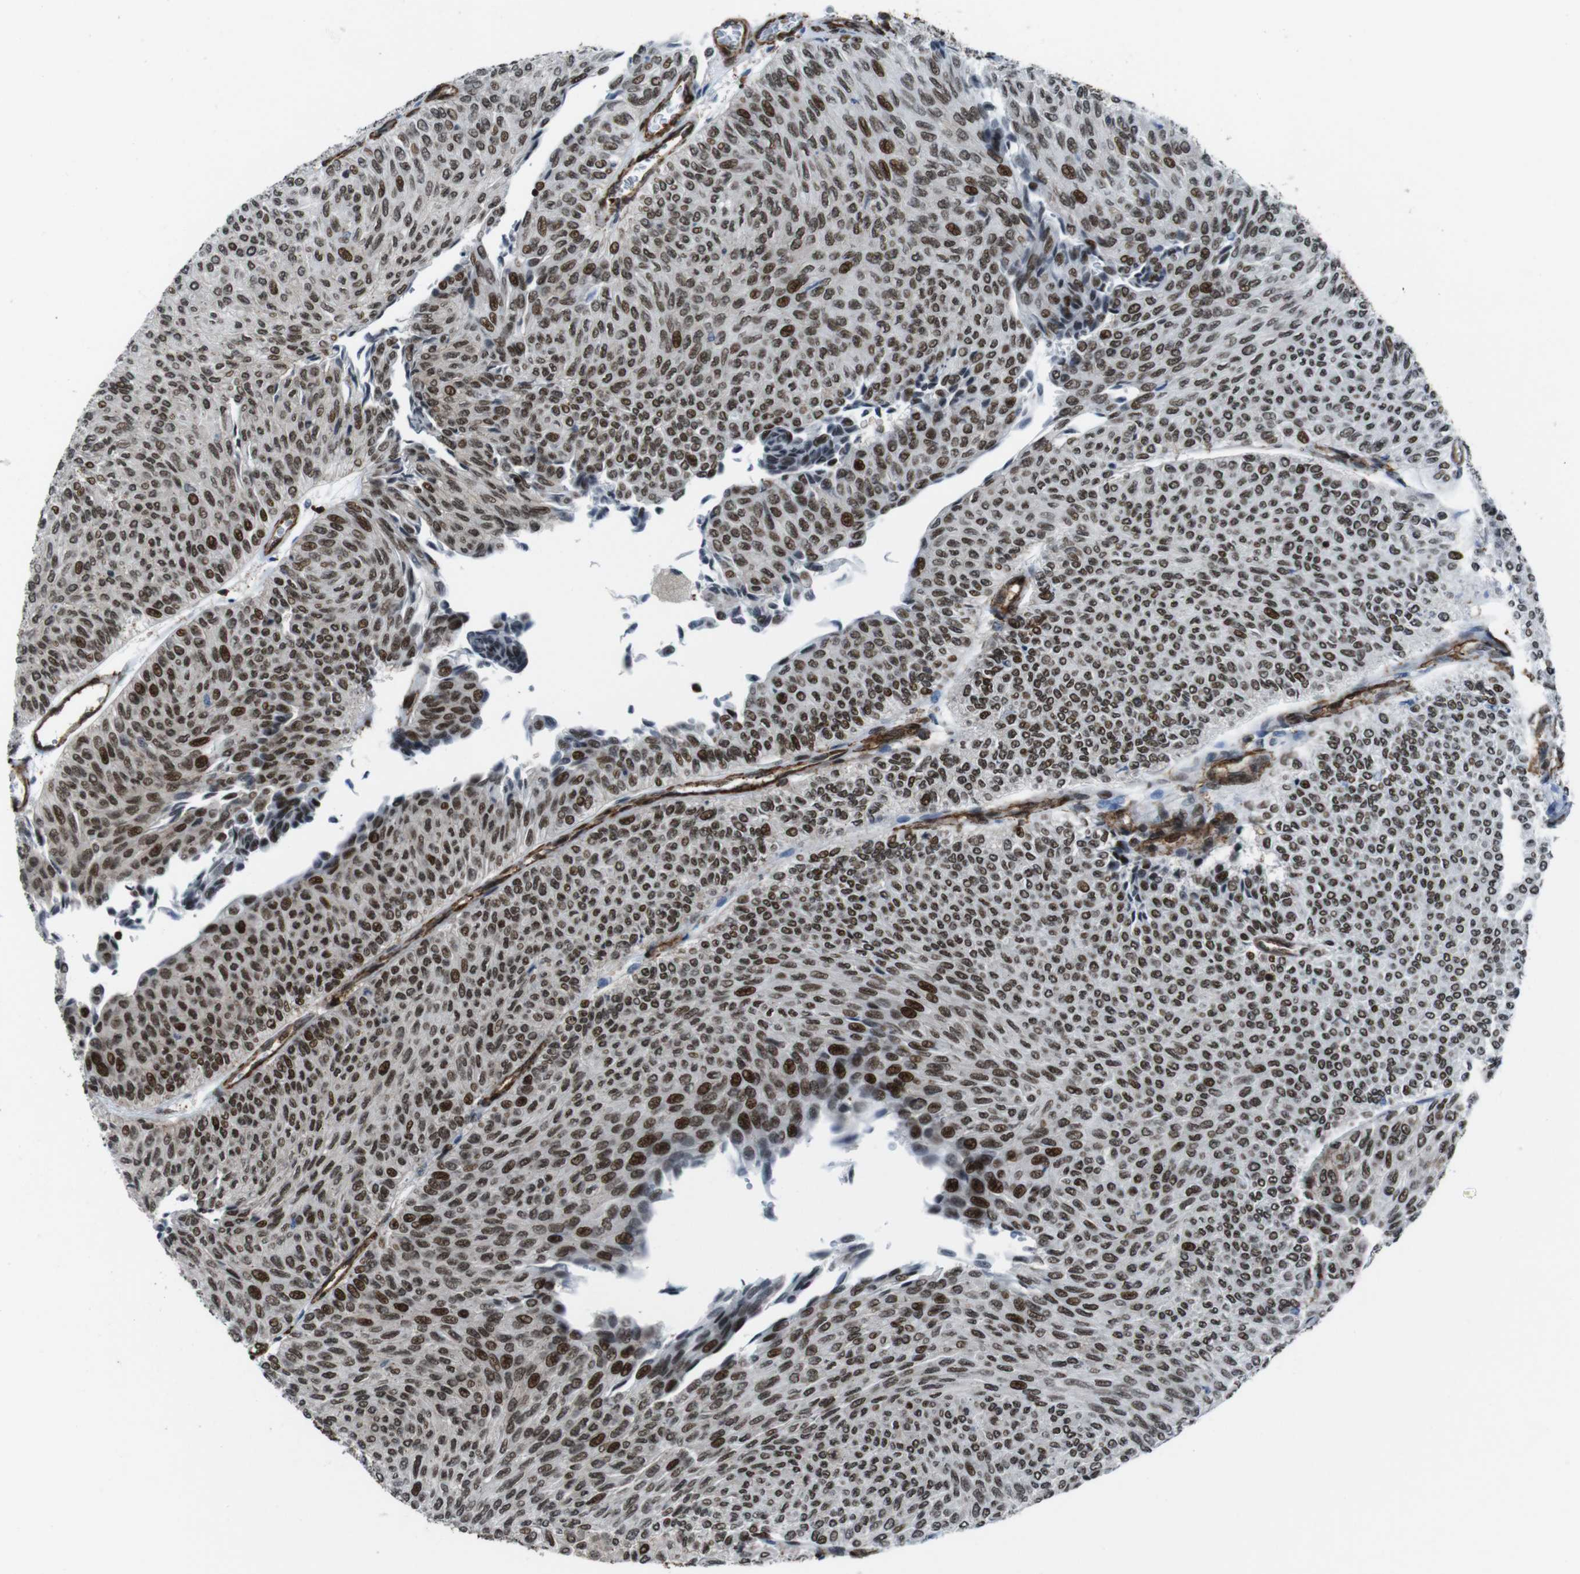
{"staining": {"intensity": "moderate", "quantity": ">75%", "location": "nuclear"}, "tissue": "urothelial cancer", "cell_type": "Tumor cells", "image_type": "cancer", "snomed": [{"axis": "morphology", "description": "Urothelial carcinoma, Low grade"}, {"axis": "topography", "description": "Urinary bladder"}], "caption": "Protein staining of urothelial cancer tissue displays moderate nuclear positivity in approximately >75% of tumor cells. The protein is shown in brown color, while the nuclei are stained blue.", "gene": "HNRNPU", "patient": {"sex": "male", "age": 78}}